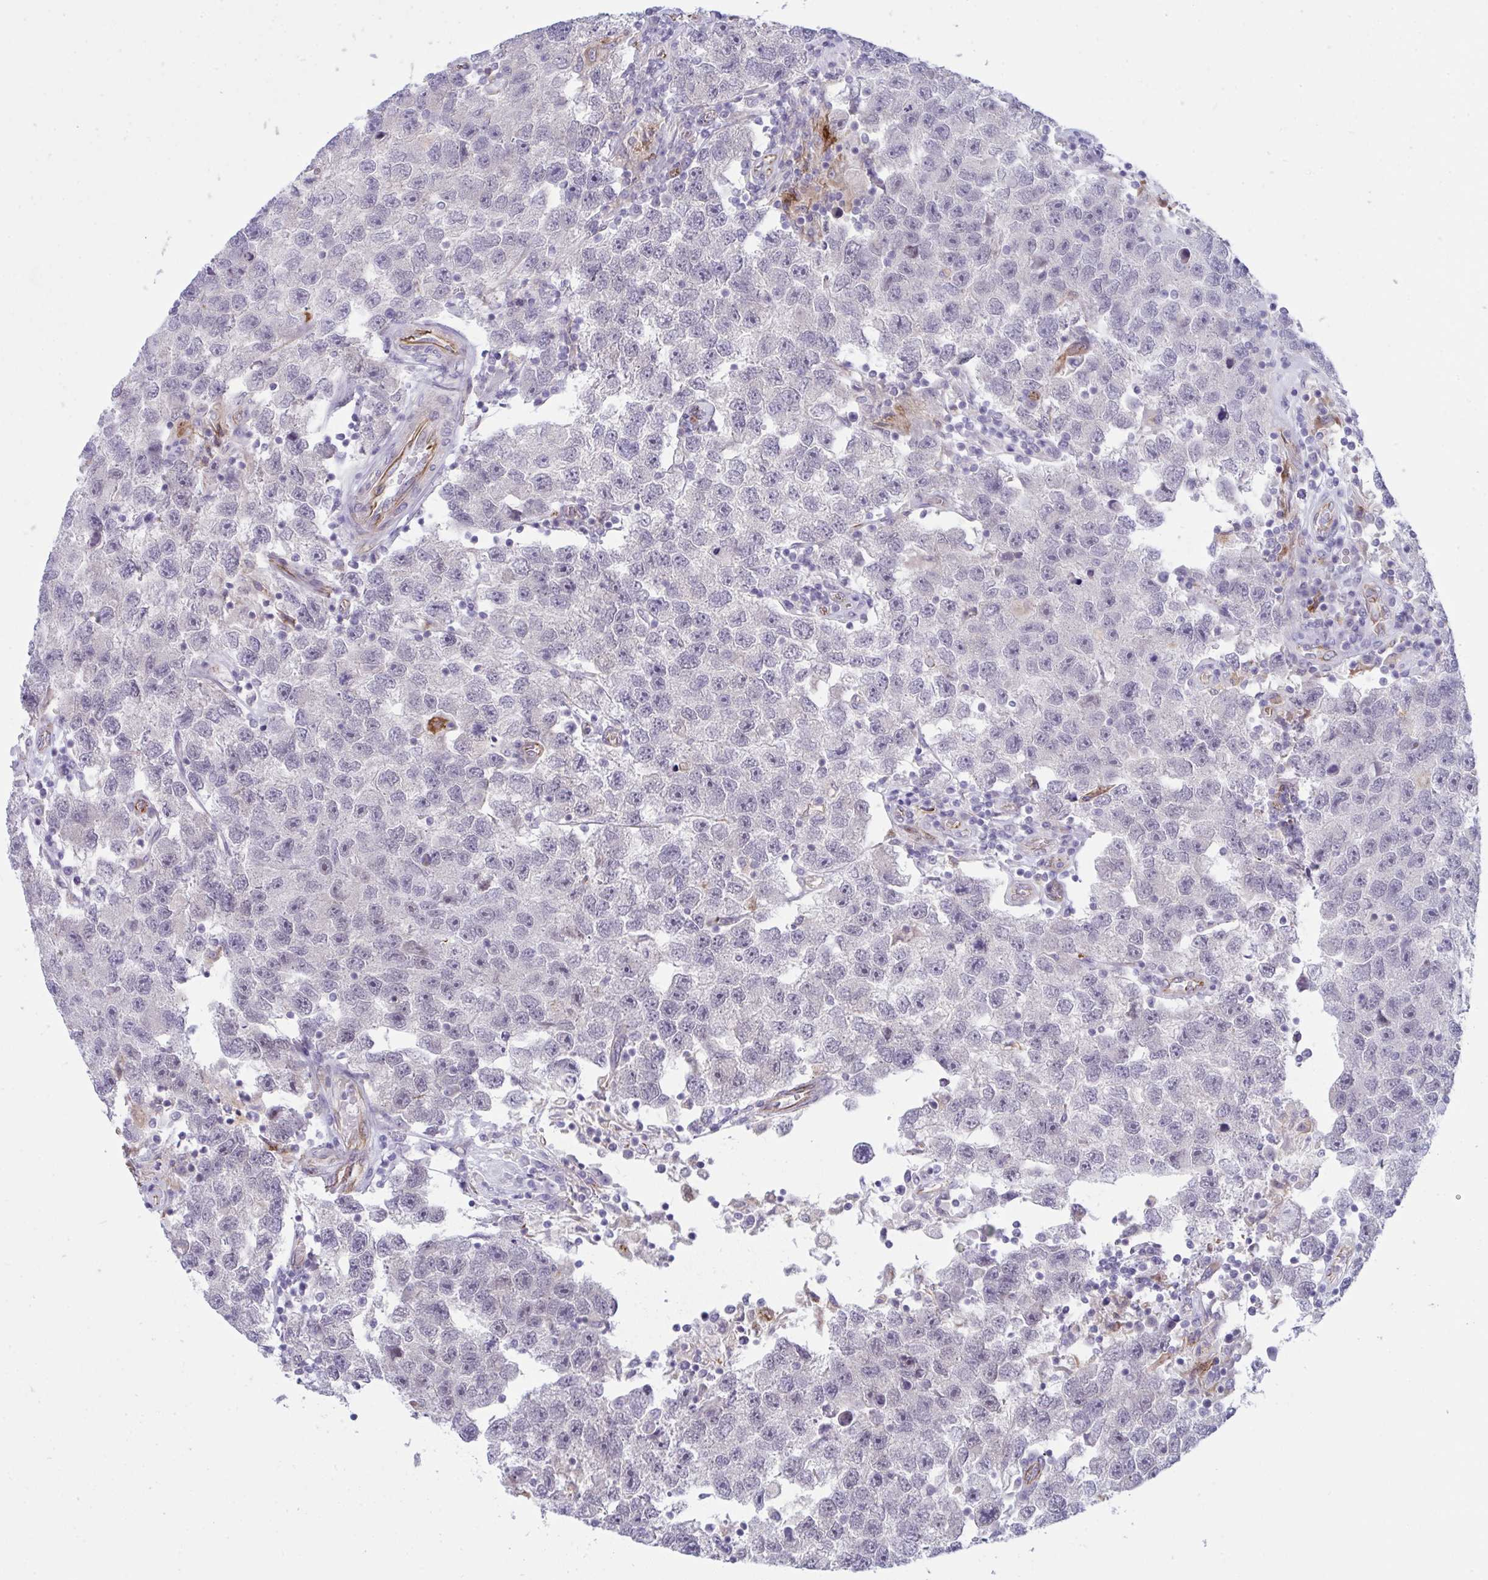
{"staining": {"intensity": "negative", "quantity": "none", "location": "none"}, "tissue": "testis cancer", "cell_type": "Tumor cells", "image_type": "cancer", "snomed": [{"axis": "morphology", "description": "Seminoma, NOS"}, {"axis": "topography", "description": "Testis"}], "caption": "Micrograph shows no significant protein expression in tumor cells of testis seminoma.", "gene": "DCBLD1", "patient": {"sex": "male", "age": 26}}